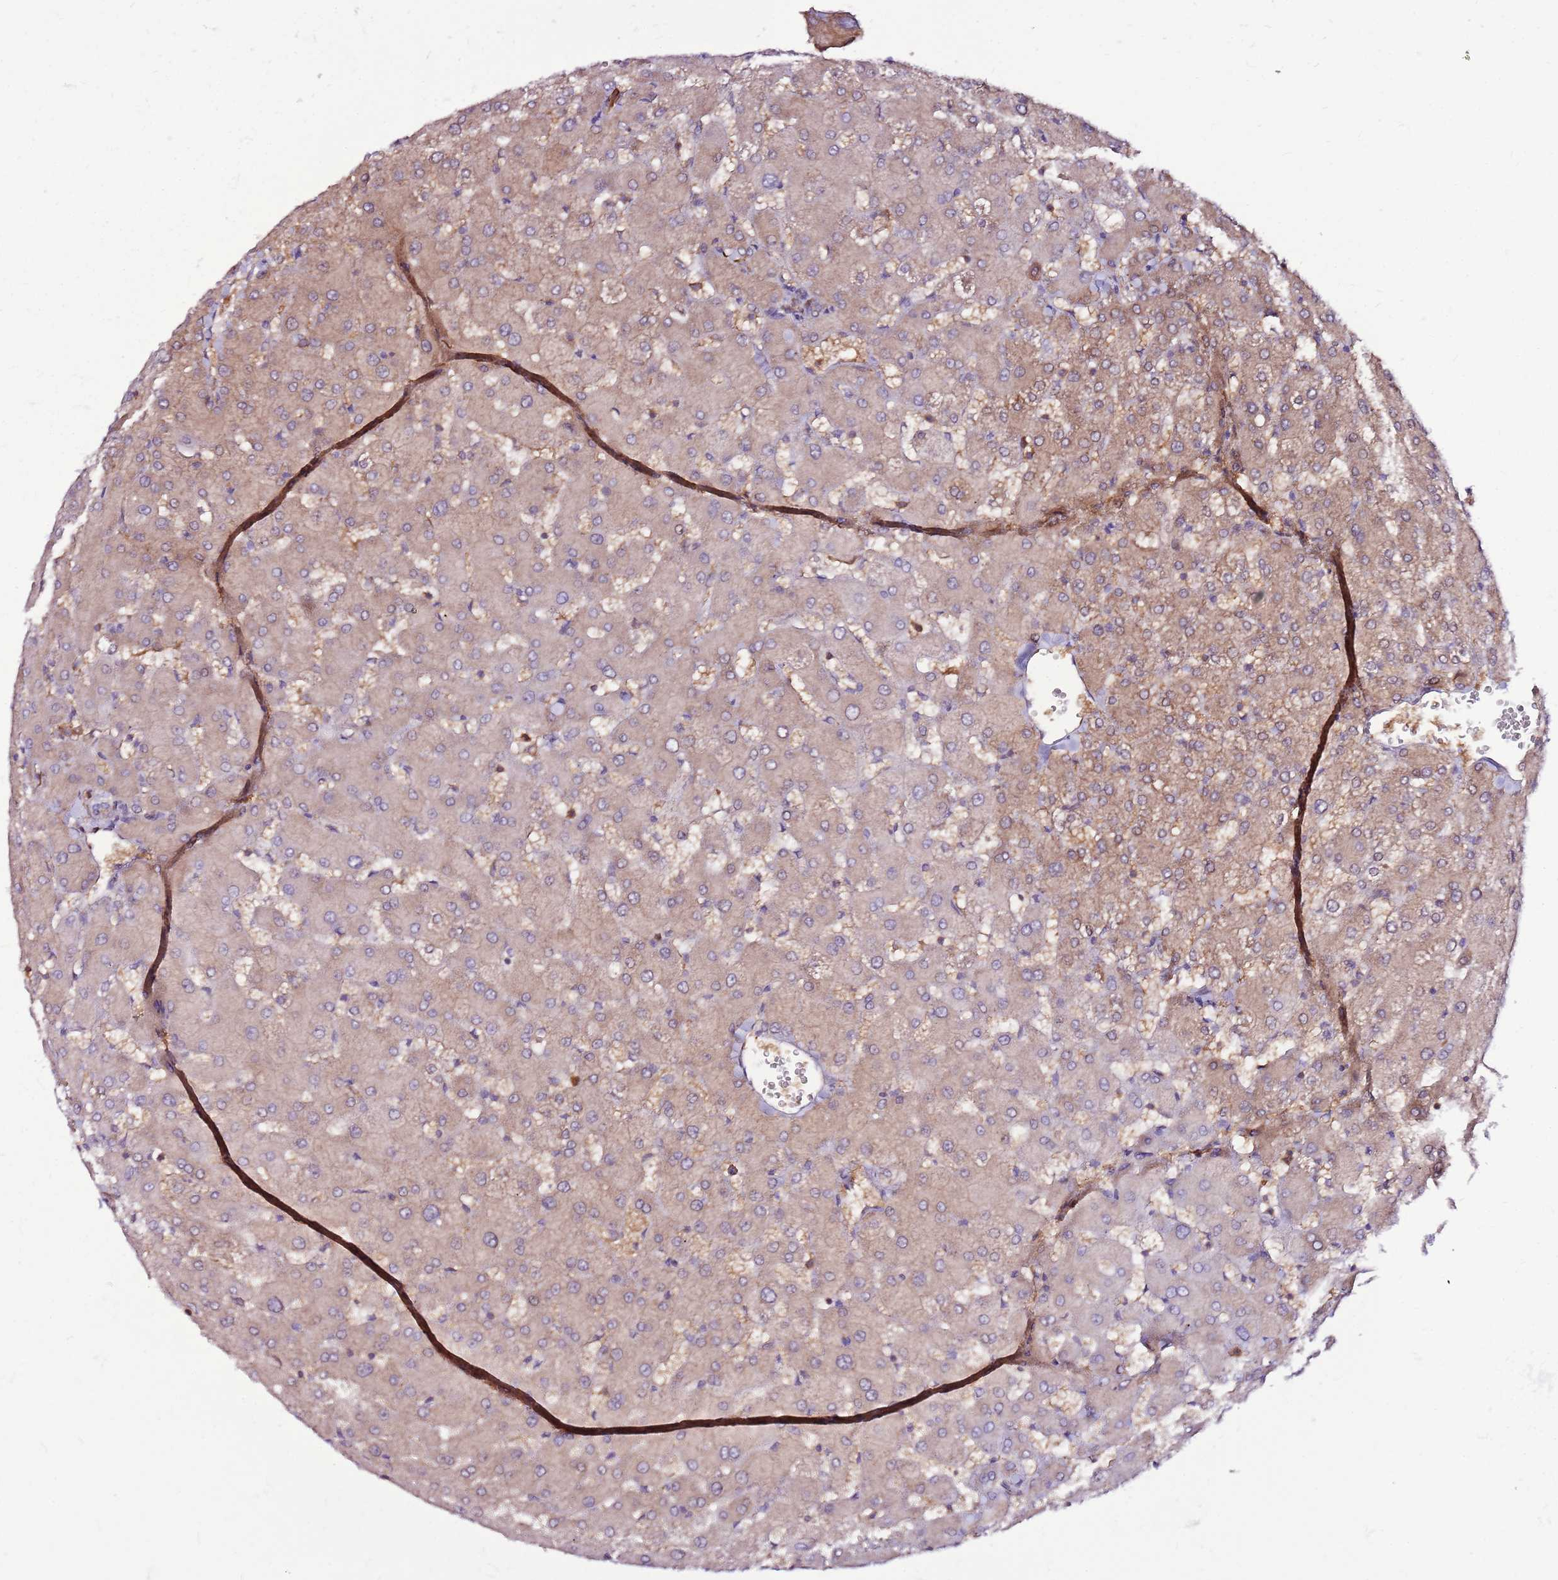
{"staining": {"intensity": "negative", "quantity": "none", "location": "none"}, "tissue": "liver", "cell_type": "Cholangiocytes", "image_type": "normal", "snomed": [{"axis": "morphology", "description": "Normal tissue, NOS"}, {"axis": "topography", "description": "Liver"}], "caption": "Cholangiocytes are negative for brown protein staining in normal liver. (Brightfield microscopy of DAB (3,3'-diaminobenzidine) immunohistochemistry at high magnification).", "gene": "ATXN2L", "patient": {"sex": "female", "age": 63}}